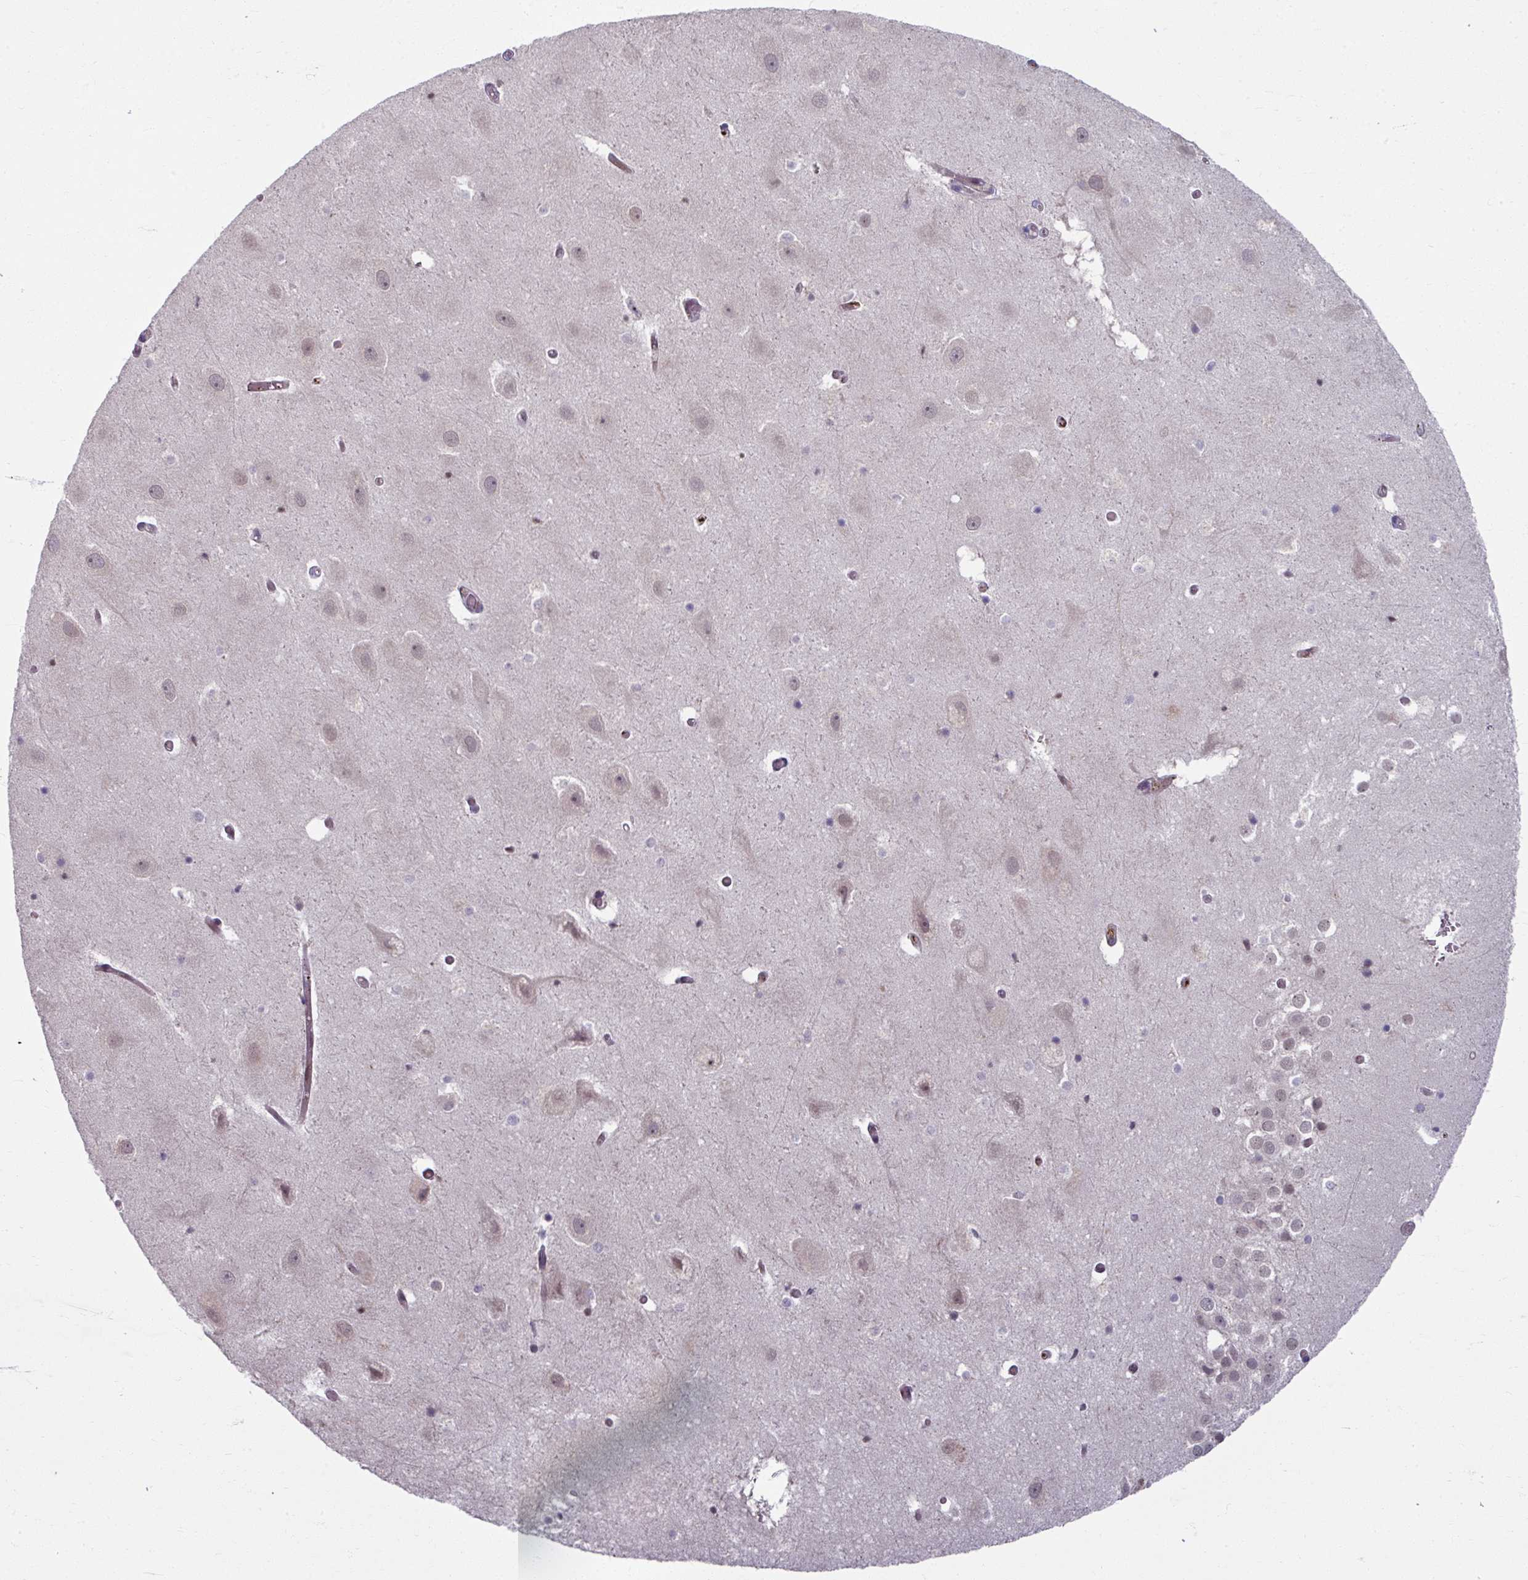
{"staining": {"intensity": "weak", "quantity": "<25%", "location": "nuclear"}, "tissue": "hippocampus", "cell_type": "Glial cells", "image_type": "normal", "snomed": [{"axis": "morphology", "description": "Normal tissue, NOS"}, {"axis": "topography", "description": "Hippocampus"}], "caption": "Immunohistochemistry of unremarkable human hippocampus exhibits no positivity in glial cells.", "gene": "KLC3", "patient": {"sex": "female", "age": 52}}